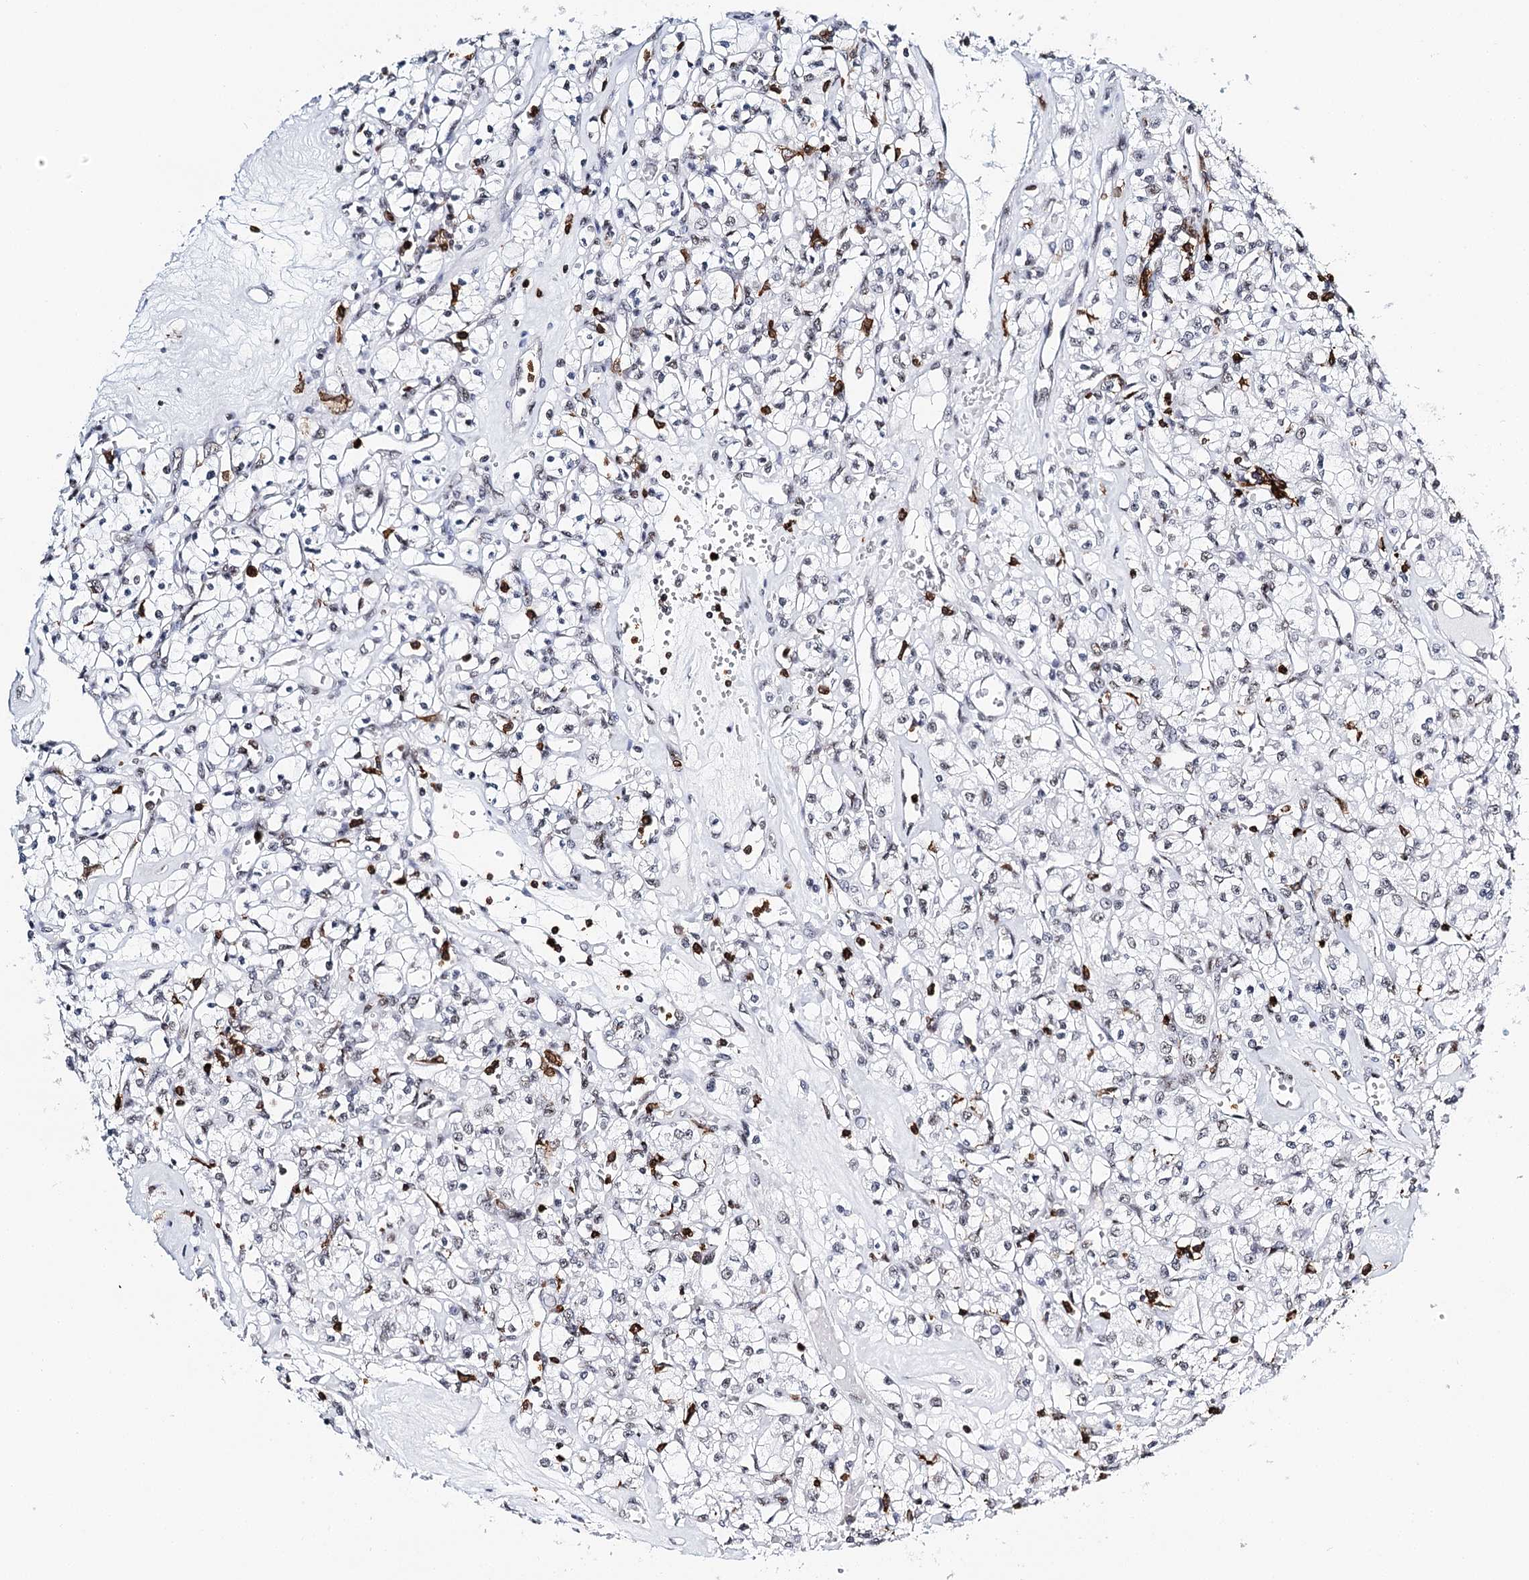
{"staining": {"intensity": "negative", "quantity": "none", "location": "none"}, "tissue": "renal cancer", "cell_type": "Tumor cells", "image_type": "cancer", "snomed": [{"axis": "morphology", "description": "Adenocarcinoma, NOS"}, {"axis": "topography", "description": "Kidney"}], "caption": "Renal cancer (adenocarcinoma) was stained to show a protein in brown. There is no significant expression in tumor cells. (DAB IHC with hematoxylin counter stain).", "gene": "BARD1", "patient": {"sex": "female", "age": 59}}